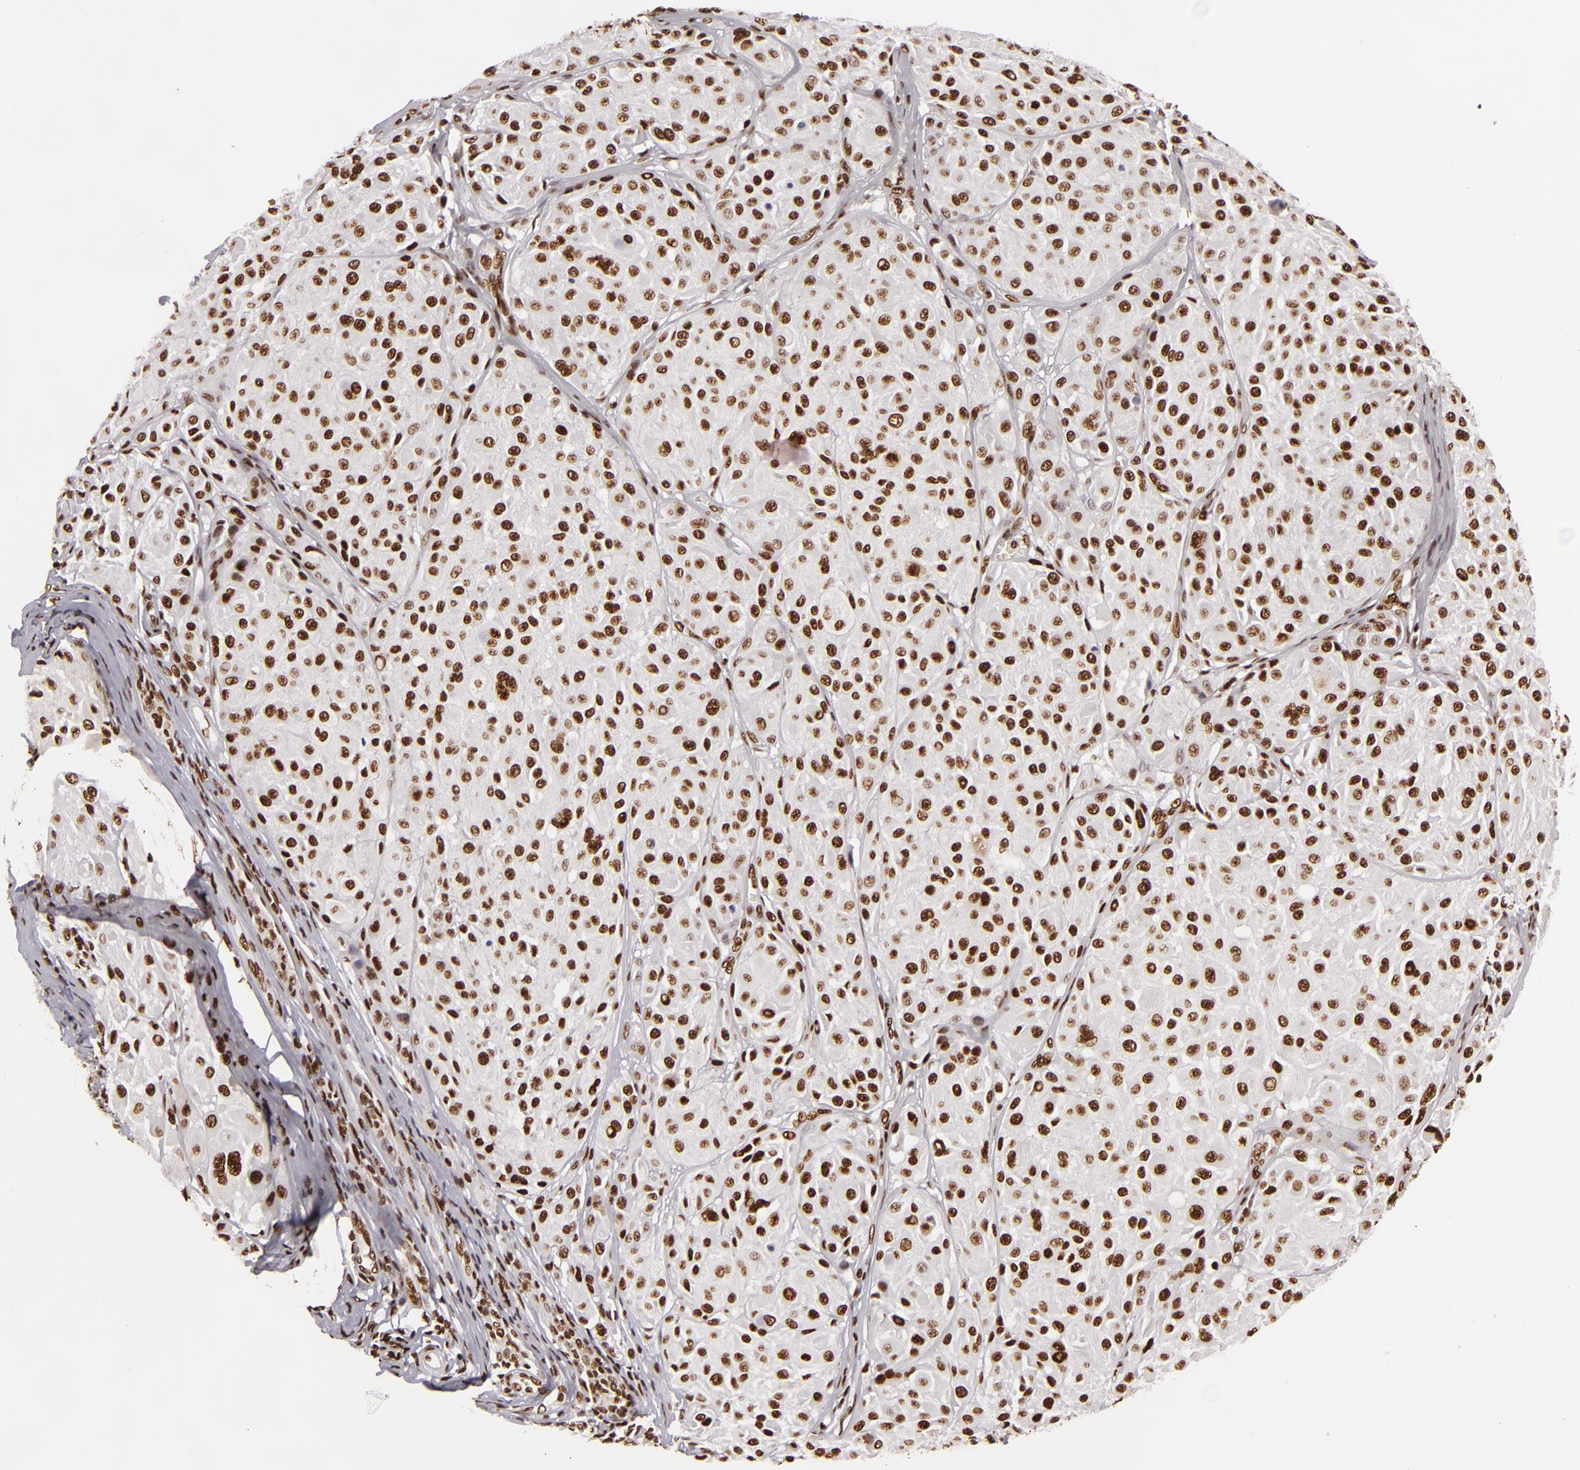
{"staining": {"intensity": "moderate", "quantity": ">75%", "location": "nuclear"}, "tissue": "melanoma", "cell_type": "Tumor cells", "image_type": "cancer", "snomed": [{"axis": "morphology", "description": "Malignant melanoma, NOS"}, {"axis": "topography", "description": "Skin"}], "caption": "Melanoma was stained to show a protein in brown. There is medium levels of moderate nuclear positivity in about >75% of tumor cells.", "gene": "SAFB", "patient": {"sex": "male", "age": 36}}